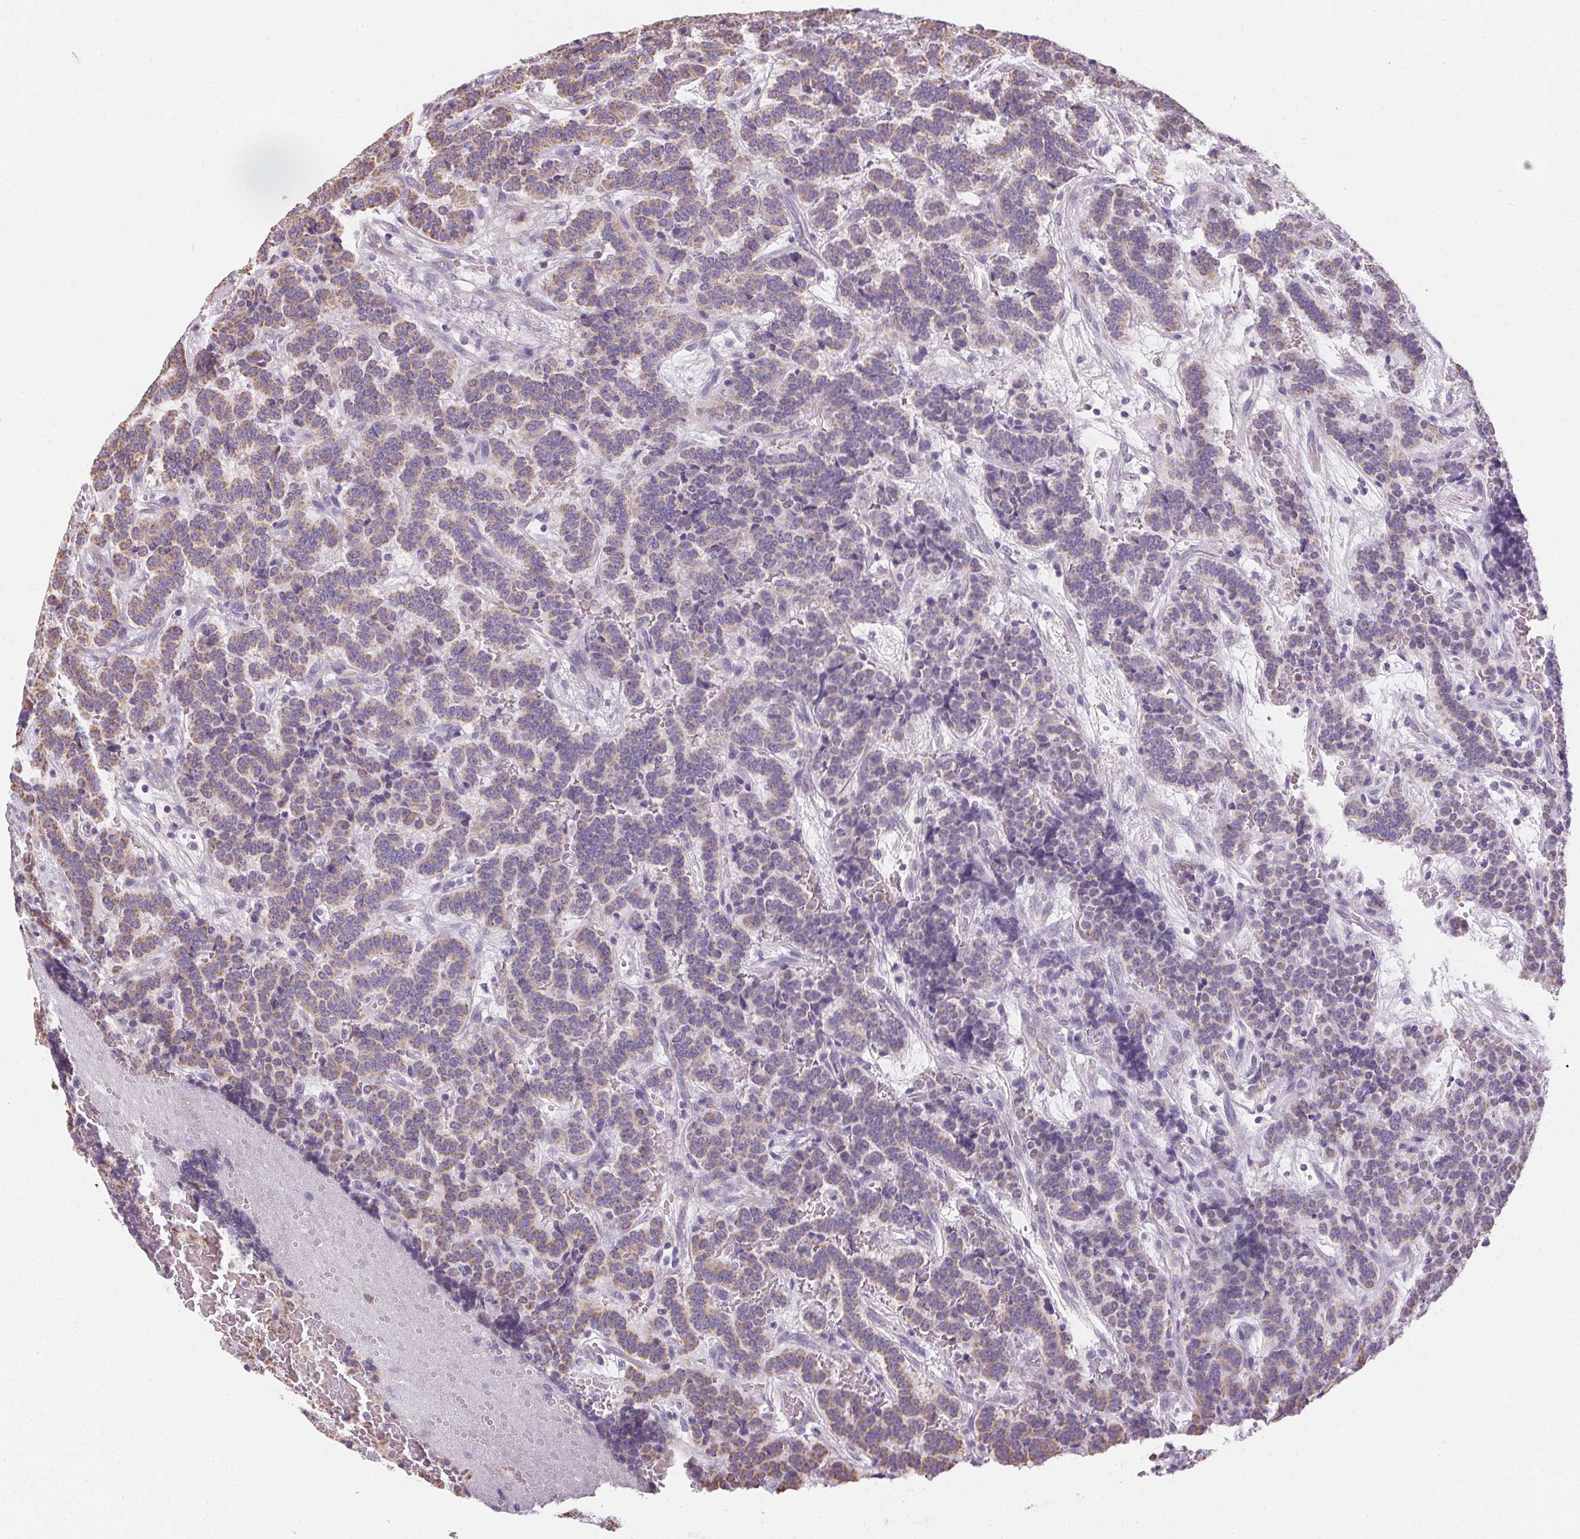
{"staining": {"intensity": "weak", "quantity": "25%-75%", "location": "cytoplasmic/membranous"}, "tissue": "carcinoid", "cell_type": "Tumor cells", "image_type": "cancer", "snomed": [{"axis": "morphology", "description": "Carcinoid, malignant, NOS"}, {"axis": "topography", "description": "Pancreas"}], "caption": "Human carcinoid (malignant) stained with a brown dye shows weak cytoplasmic/membranous positive positivity in about 25%-75% of tumor cells.", "gene": "SMYD1", "patient": {"sex": "male", "age": 36}}